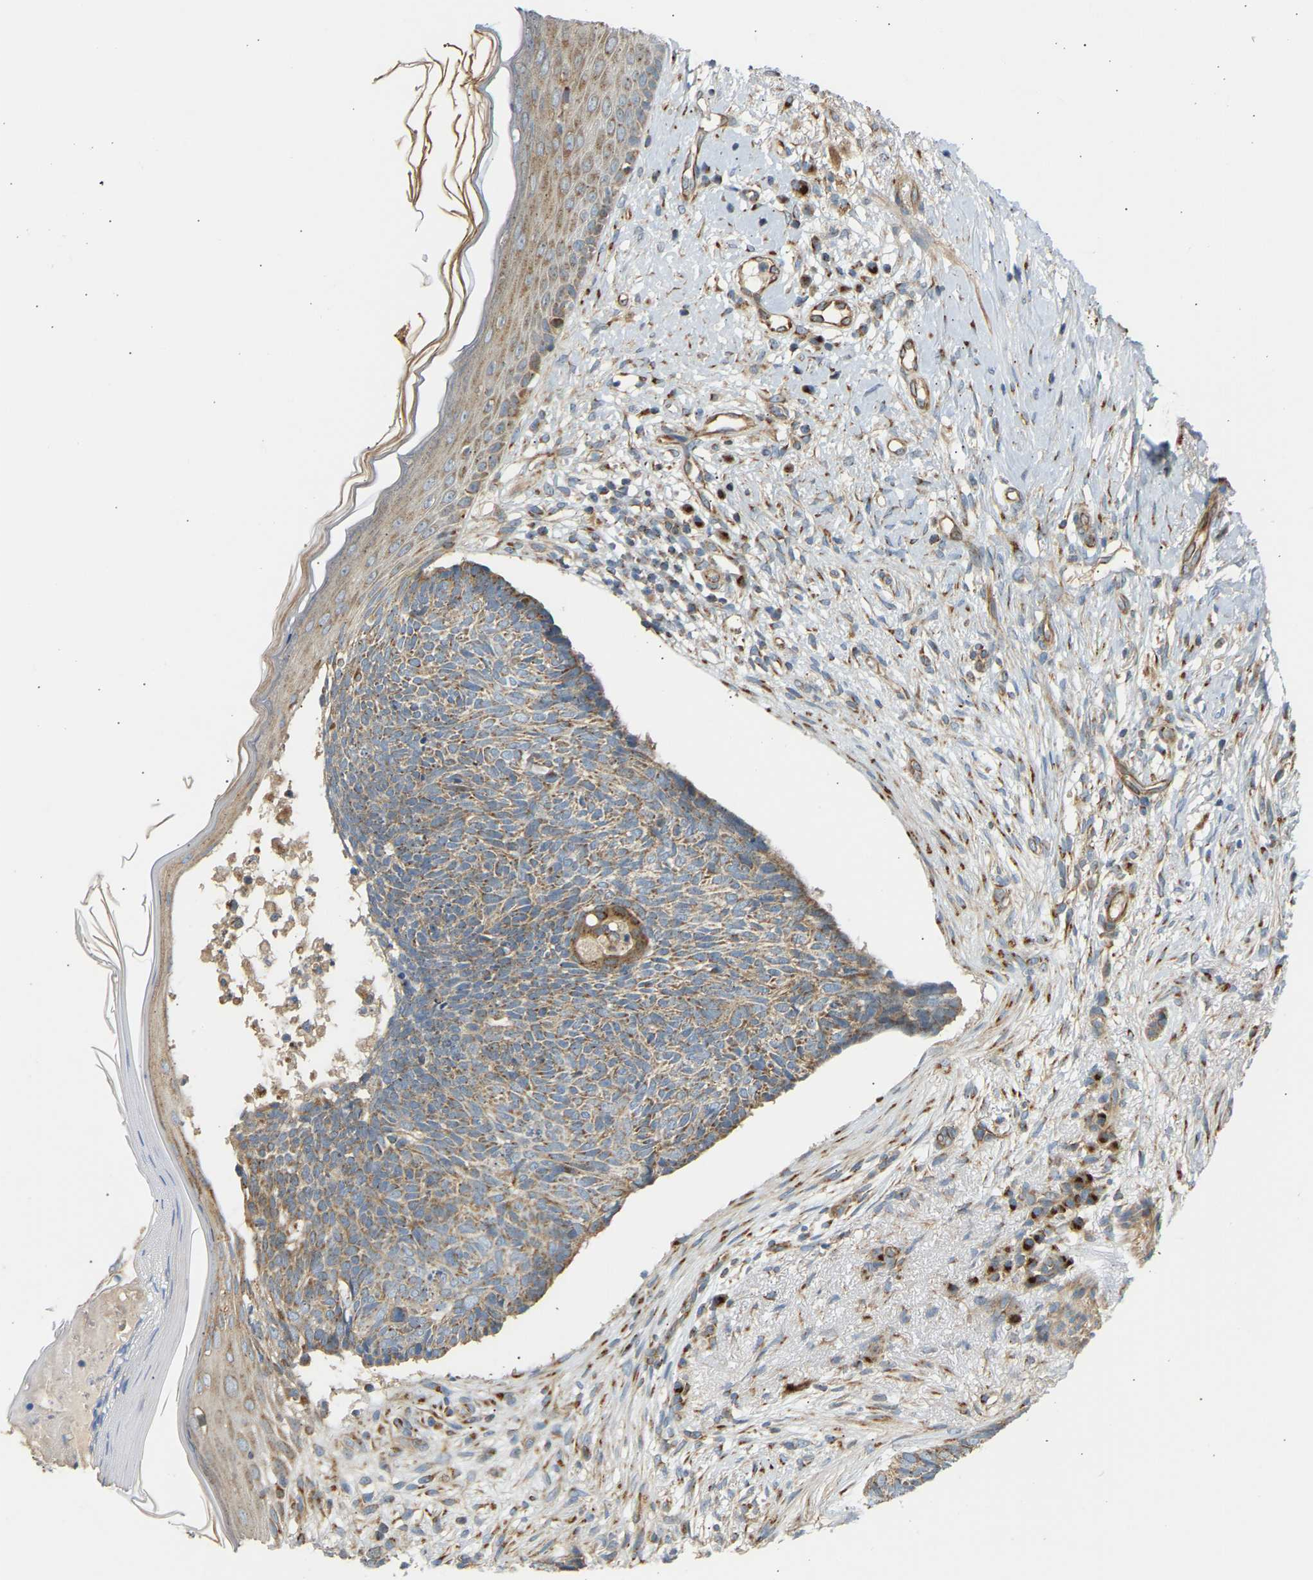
{"staining": {"intensity": "moderate", "quantity": ">75%", "location": "cytoplasmic/membranous"}, "tissue": "skin cancer", "cell_type": "Tumor cells", "image_type": "cancer", "snomed": [{"axis": "morphology", "description": "Basal cell carcinoma"}, {"axis": "topography", "description": "Skin"}], "caption": "Brown immunohistochemical staining in human skin basal cell carcinoma displays moderate cytoplasmic/membranous positivity in about >75% of tumor cells.", "gene": "YIPF2", "patient": {"sex": "female", "age": 84}}